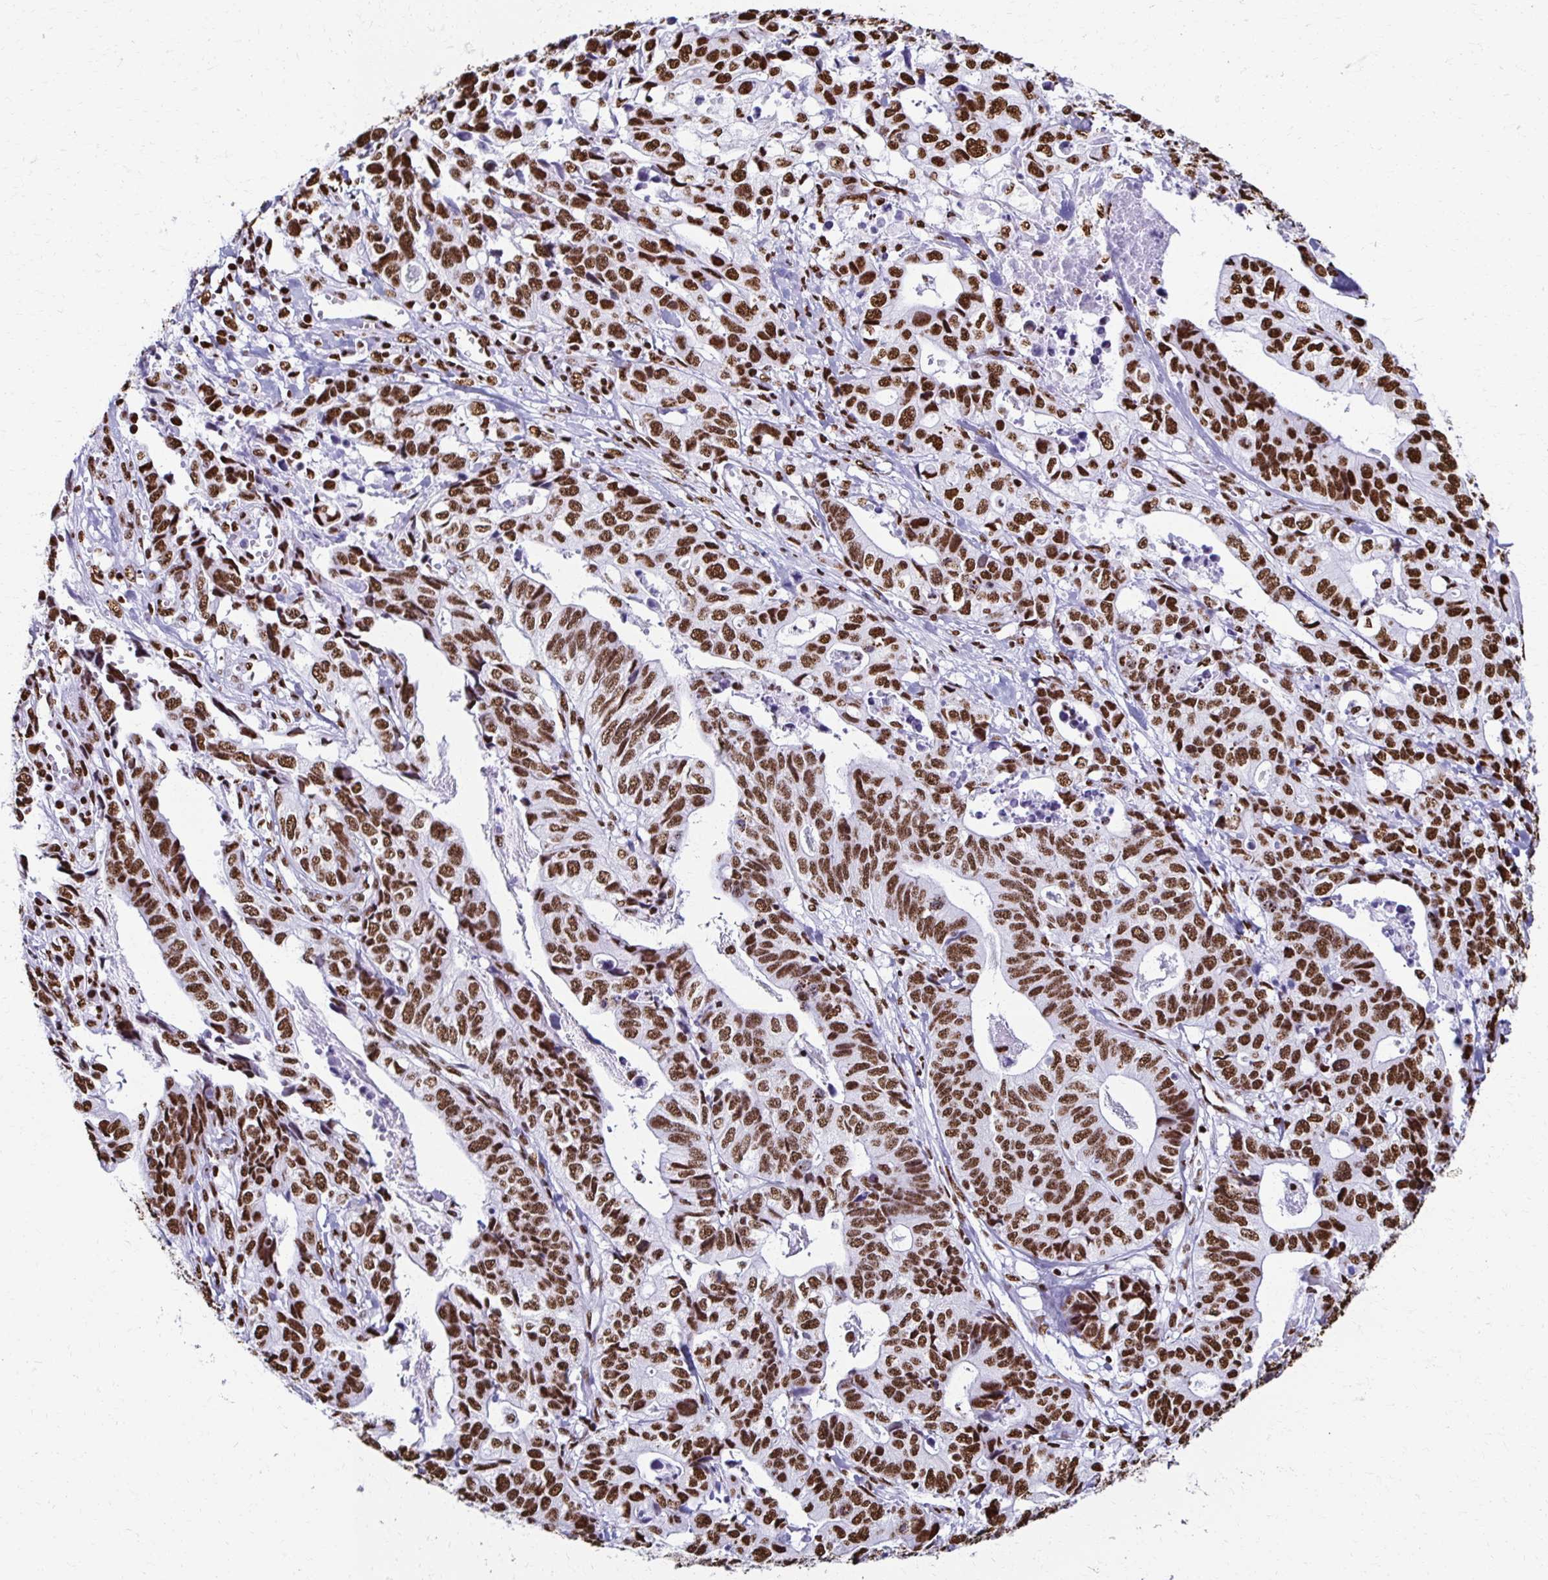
{"staining": {"intensity": "strong", "quantity": ">75%", "location": "nuclear"}, "tissue": "stomach cancer", "cell_type": "Tumor cells", "image_type": "cancer", "snomed": [{"axis": "morphology", "description": "Adenocarcinoma, NOS"}, {"axis": "topography", "description": "Stomach, upper"}], "caption": "Stomach cancer (adenocarcinoma) stained with a brown dye displays strong nuclear positive positivity in approximately >75% of tumor cells.", "gene": "NONO", "patient": {"sex": "female", "age": 67}}